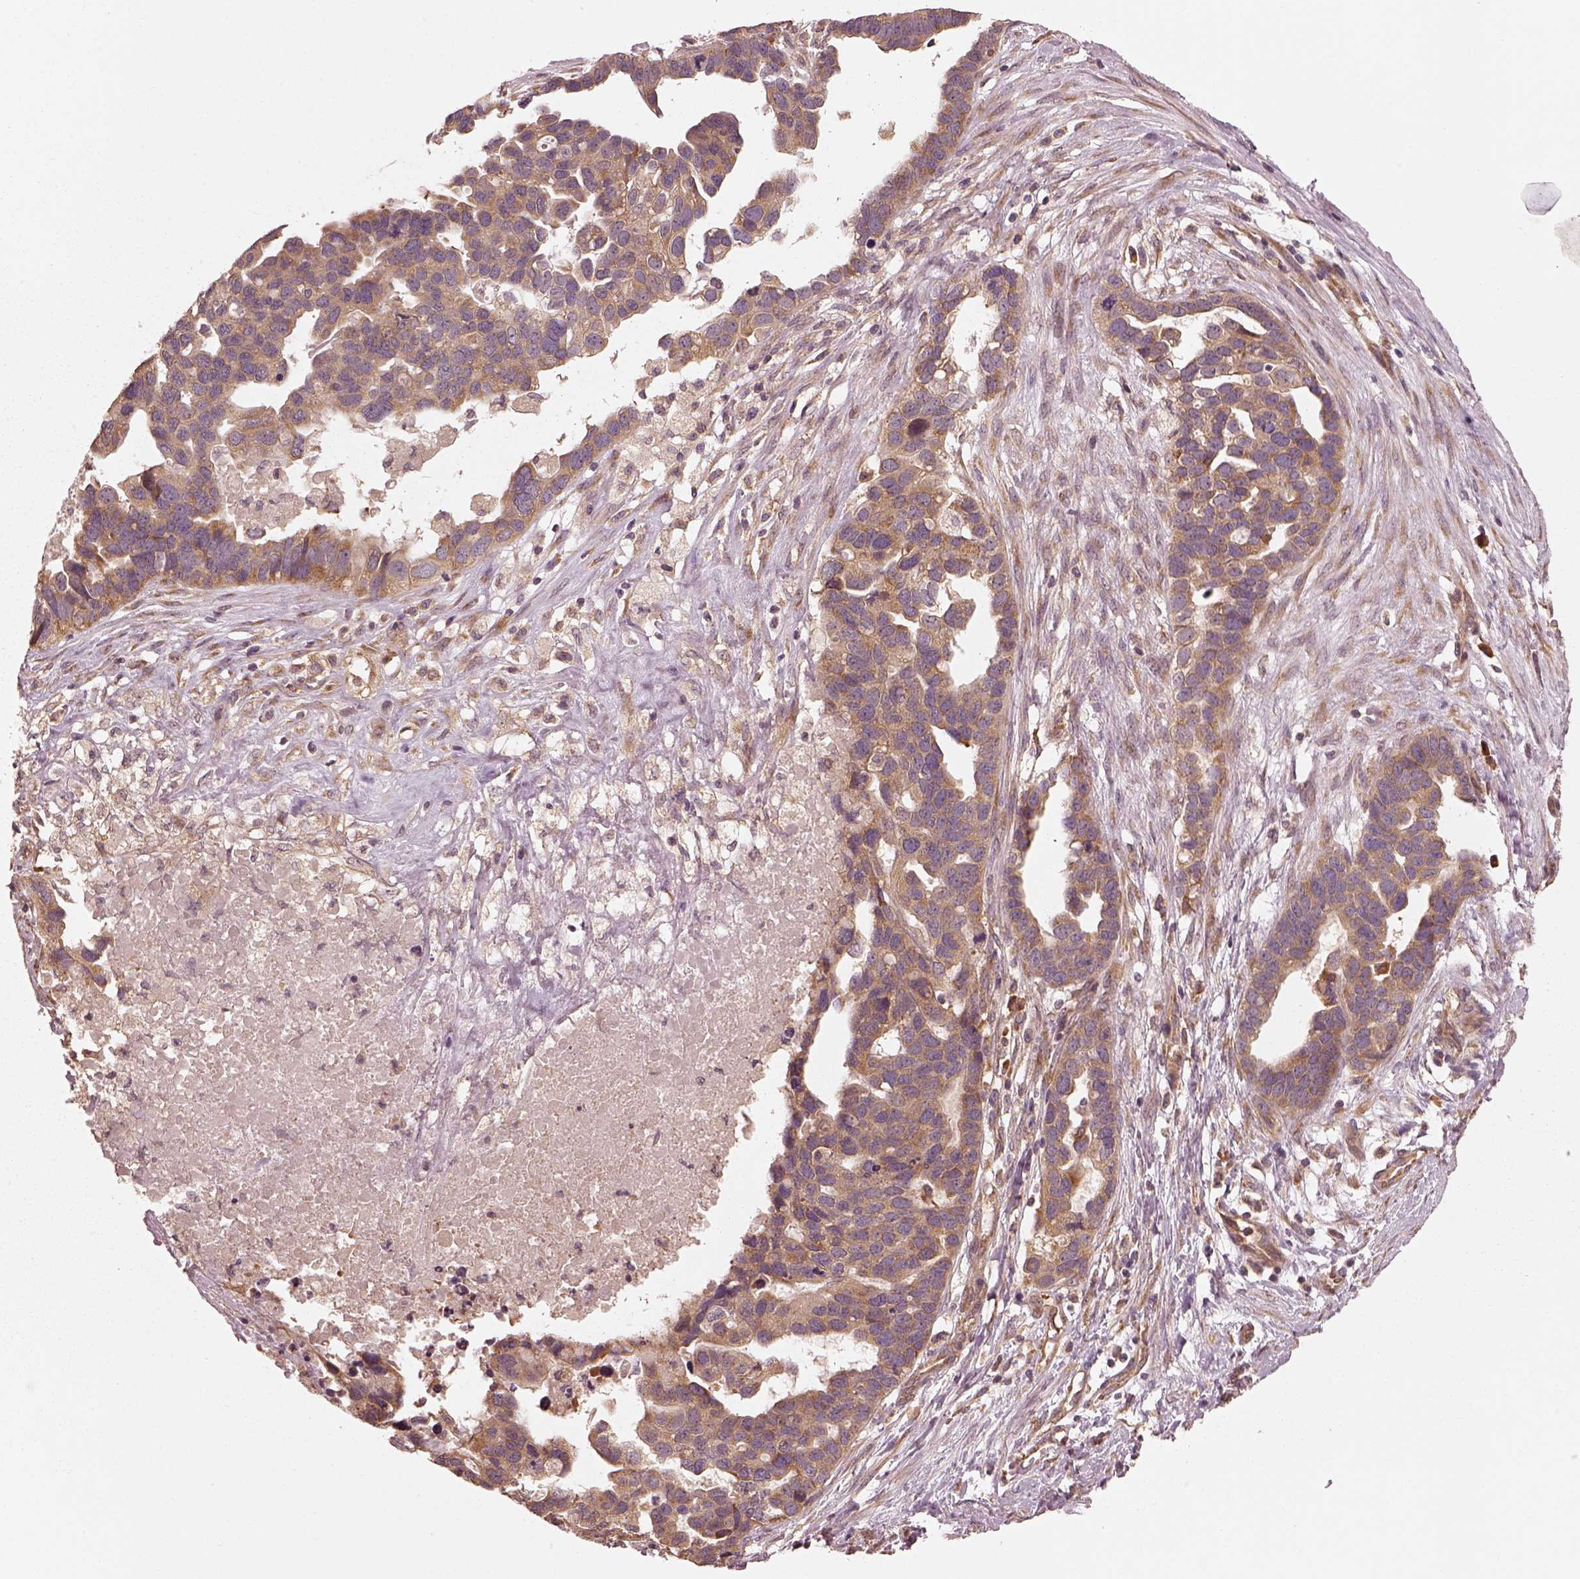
{"staining": {"intensity": "moderate", "quantity": ">75%", "location": "cytoplasmic/membranous"}, "tissue": "ovarian cancer", "cell_type": "Tumor cells", "image_type": "cancer", "snomed": [{"axis": "morphology", "description": "Cystadenocarcinoma, serous, NOS"}, {"axis": "topography", "description": "Ovary"}], "caption": "Ovarian cancer (serous cystadenocarcinoma) stained with immunohistochemistry (IHC) reveals moderate cytoplasmic/membranous positivity in about >75% of tumor cells.", "gene": "RPS5", "patient": {"sex": "female", "age": 54}}